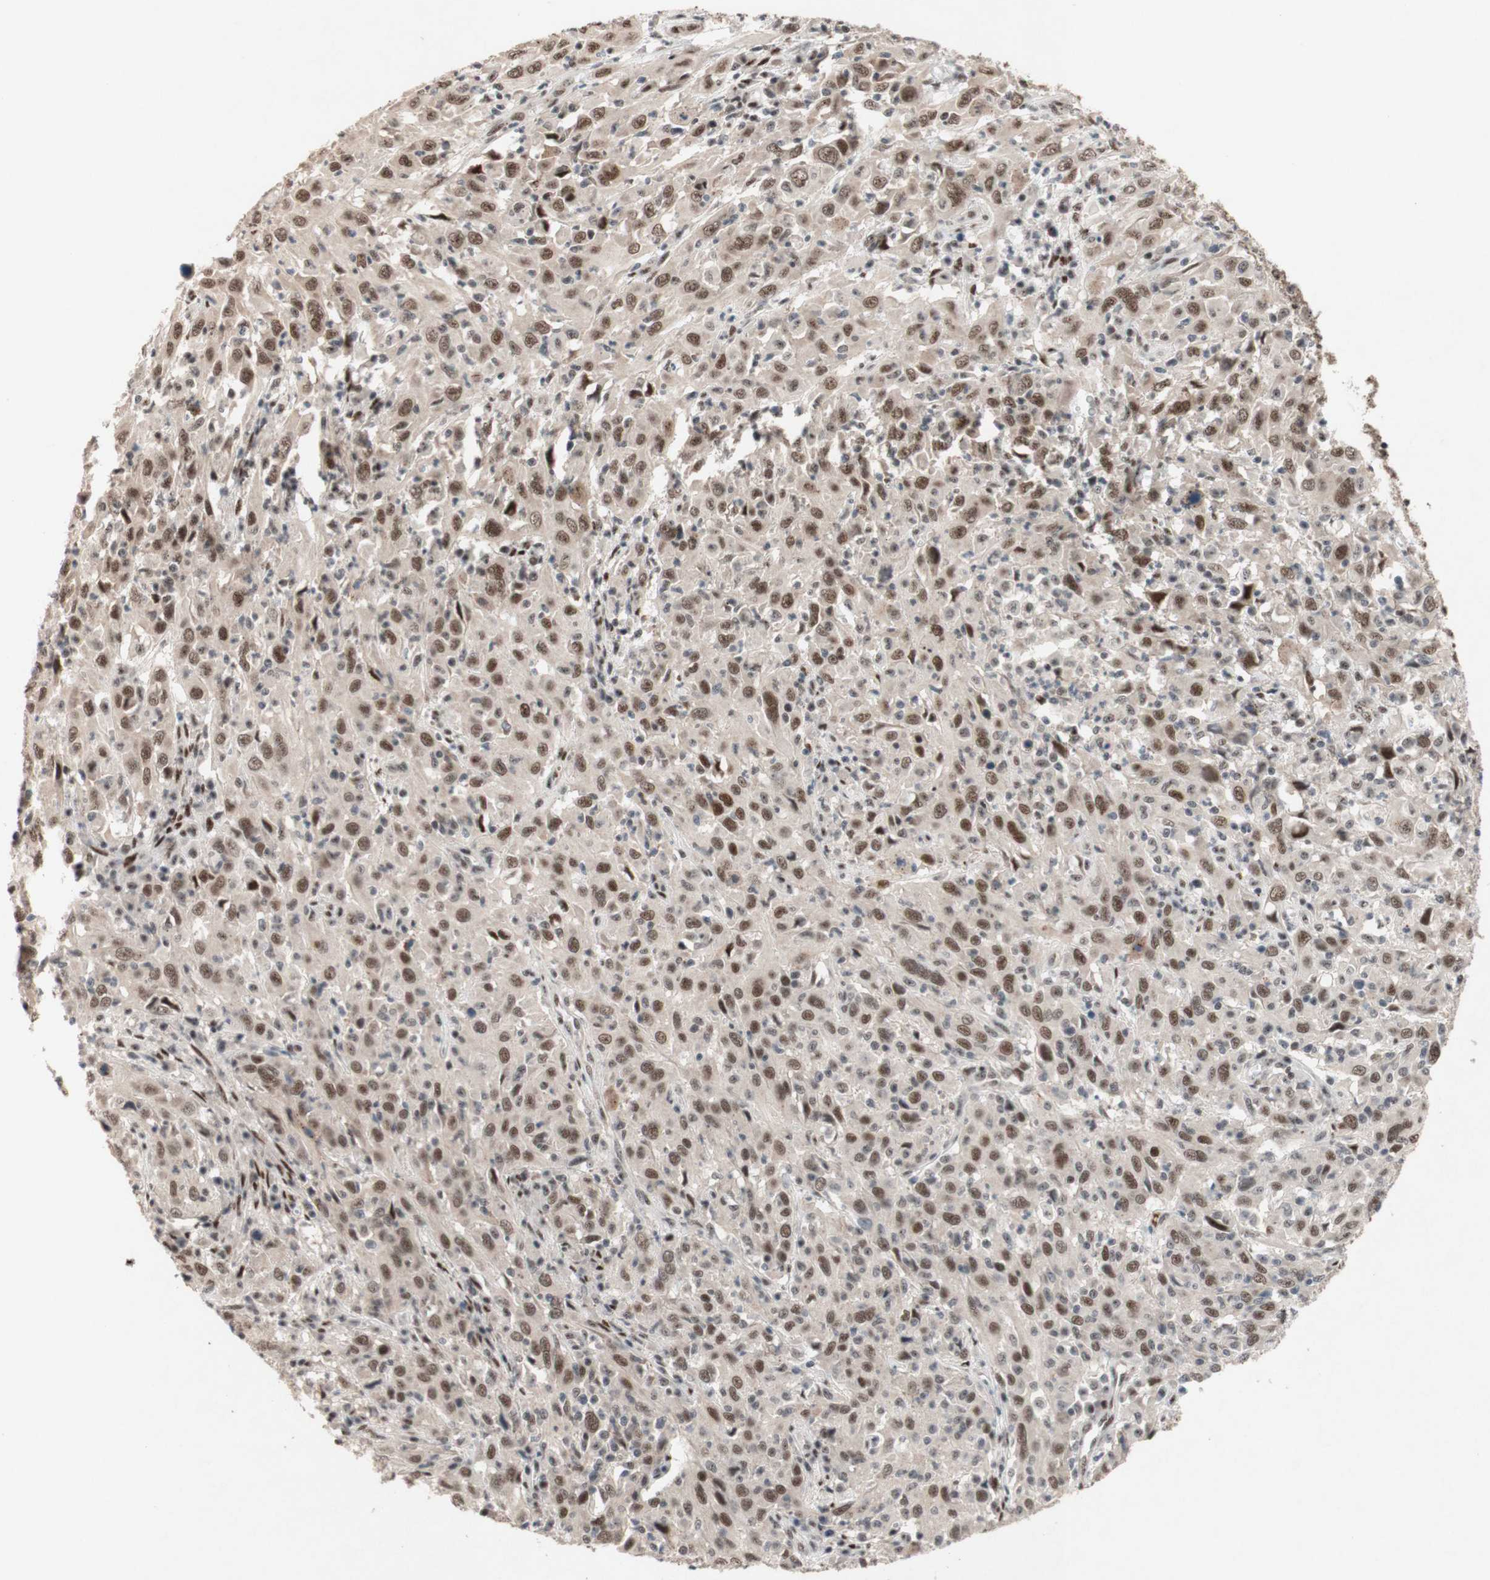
{"staining": {"intensity": "moderate", "quantity": ">75%", "location": "nuclear"}, "tissue": "cervical cancer", "cell_type": "Tumor cells", "image_type": "cancer", "snomed": [{"axis": "morphology", "description": "Squamous cell carcinoma, NOS"}, {"axis": "topography", "description": "Cervix"}], "caption": "Immunohistochemistry (DAB) staining of cervical cancer displays moderate nuclear protein expression in approximately >75% of tumor cells.", "gene": "TLE1", "patient": {"sex": "female", "age": 46}}